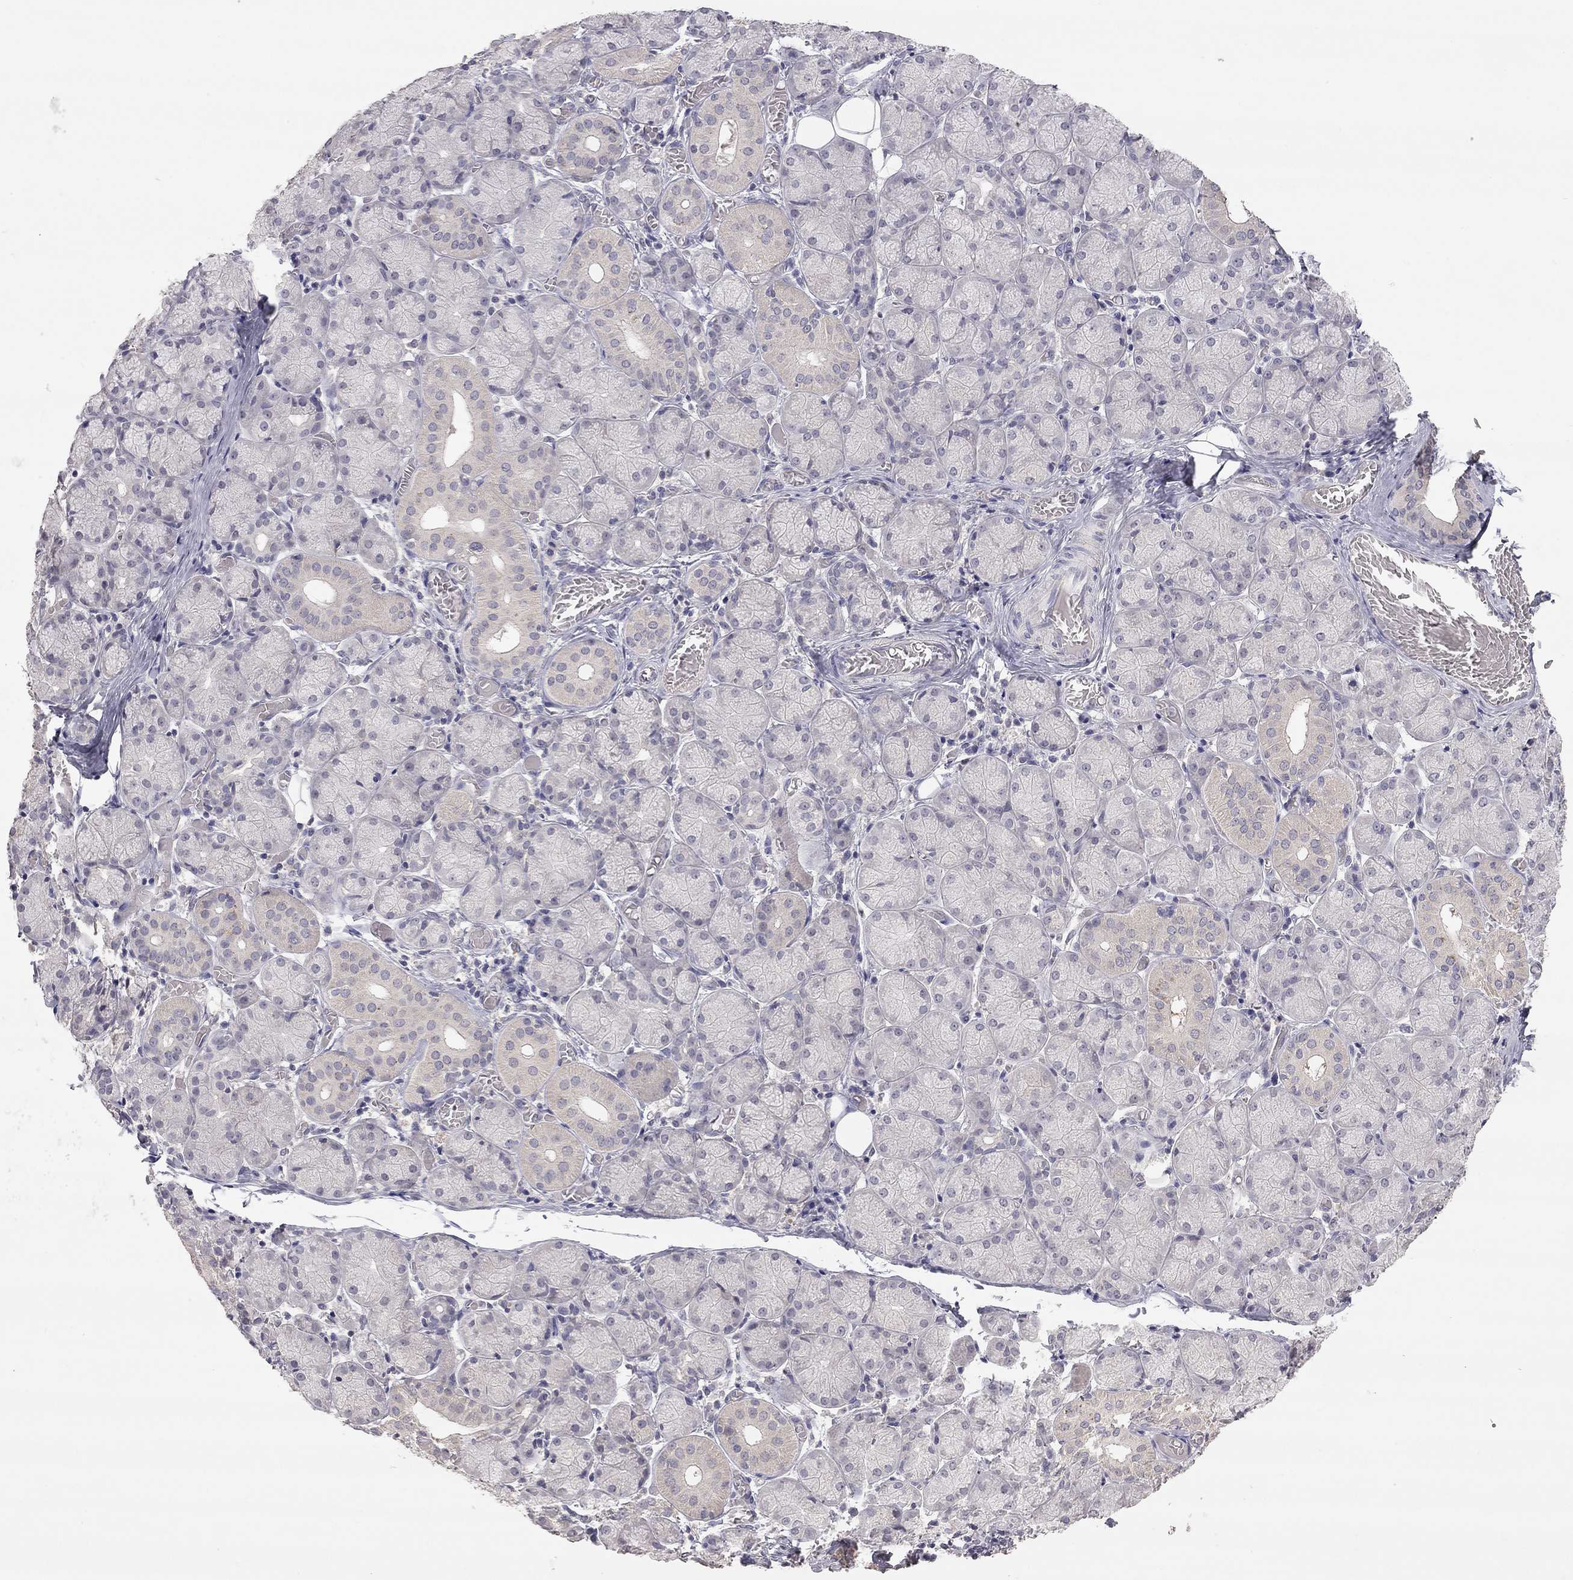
{"staining": {"intensity": "weak", "quantity": "<25%", "location": "cytoplasmic/membranous"}, "tissue": "salivary gland", "cell_type": "Glandular cells", "image_type": "normal", "snomed": [{"axis": "morphology", "description": "Normal tissue, NOS"}, {"axis": "topography", "description": "Salivary gland"}, {"axis": "topography", "description": "Peripheral nerve tissue"}], "caption": "Immunohistochemistry image of benign salivary gland: salivary gland stained with DAB shows no significant protein staining in glandular cells. Nuclei are stained in blue.", "gene": "SYT12", "patient": {"sex": "female", "age": 24}}